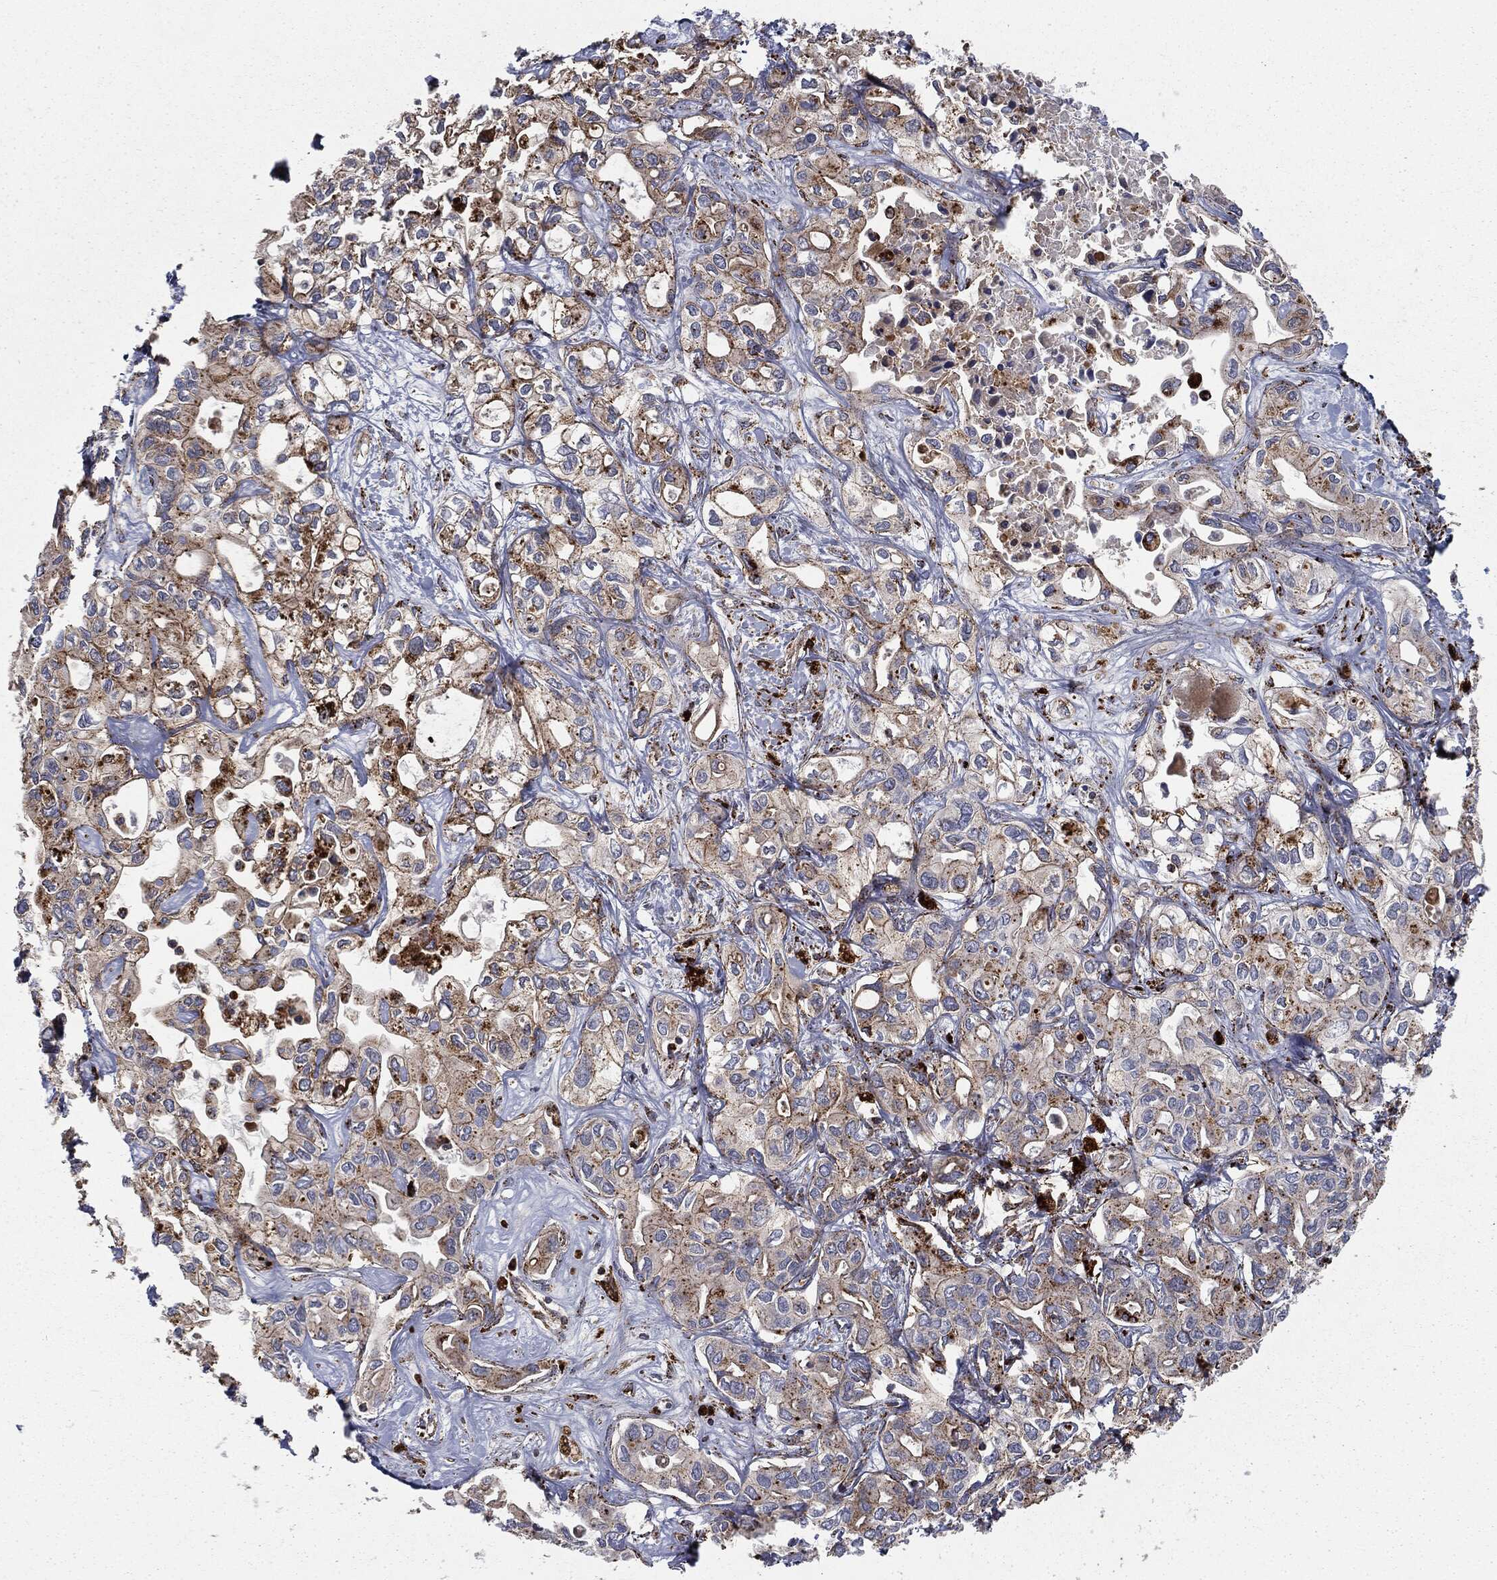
{"staining": {"intensity": "strong", "quantity": "25%-75%", "location": "cytoplasmic/membranous"}, "tissue": "liver cancer", "cell_type": "Tumor cells", "image_type": "cancer", "snomed": [{"axis": "morphology", "description": "Cholangiocarcinoma"}, {"axis": "topography", "description": "Liver"}], "caption": "A high-resolution image shows immunohistochemistry staining of liver cancer, which shows strong cytoplasmic/membranous expression in about 25%-75% of tumor cells. (DAB (3,3'-diaminobenzidine) IHC, brown staining for protein, blue staining for nuclei).", "gene": "CTSA", "patient": {"sex": "female", "age": 64}}